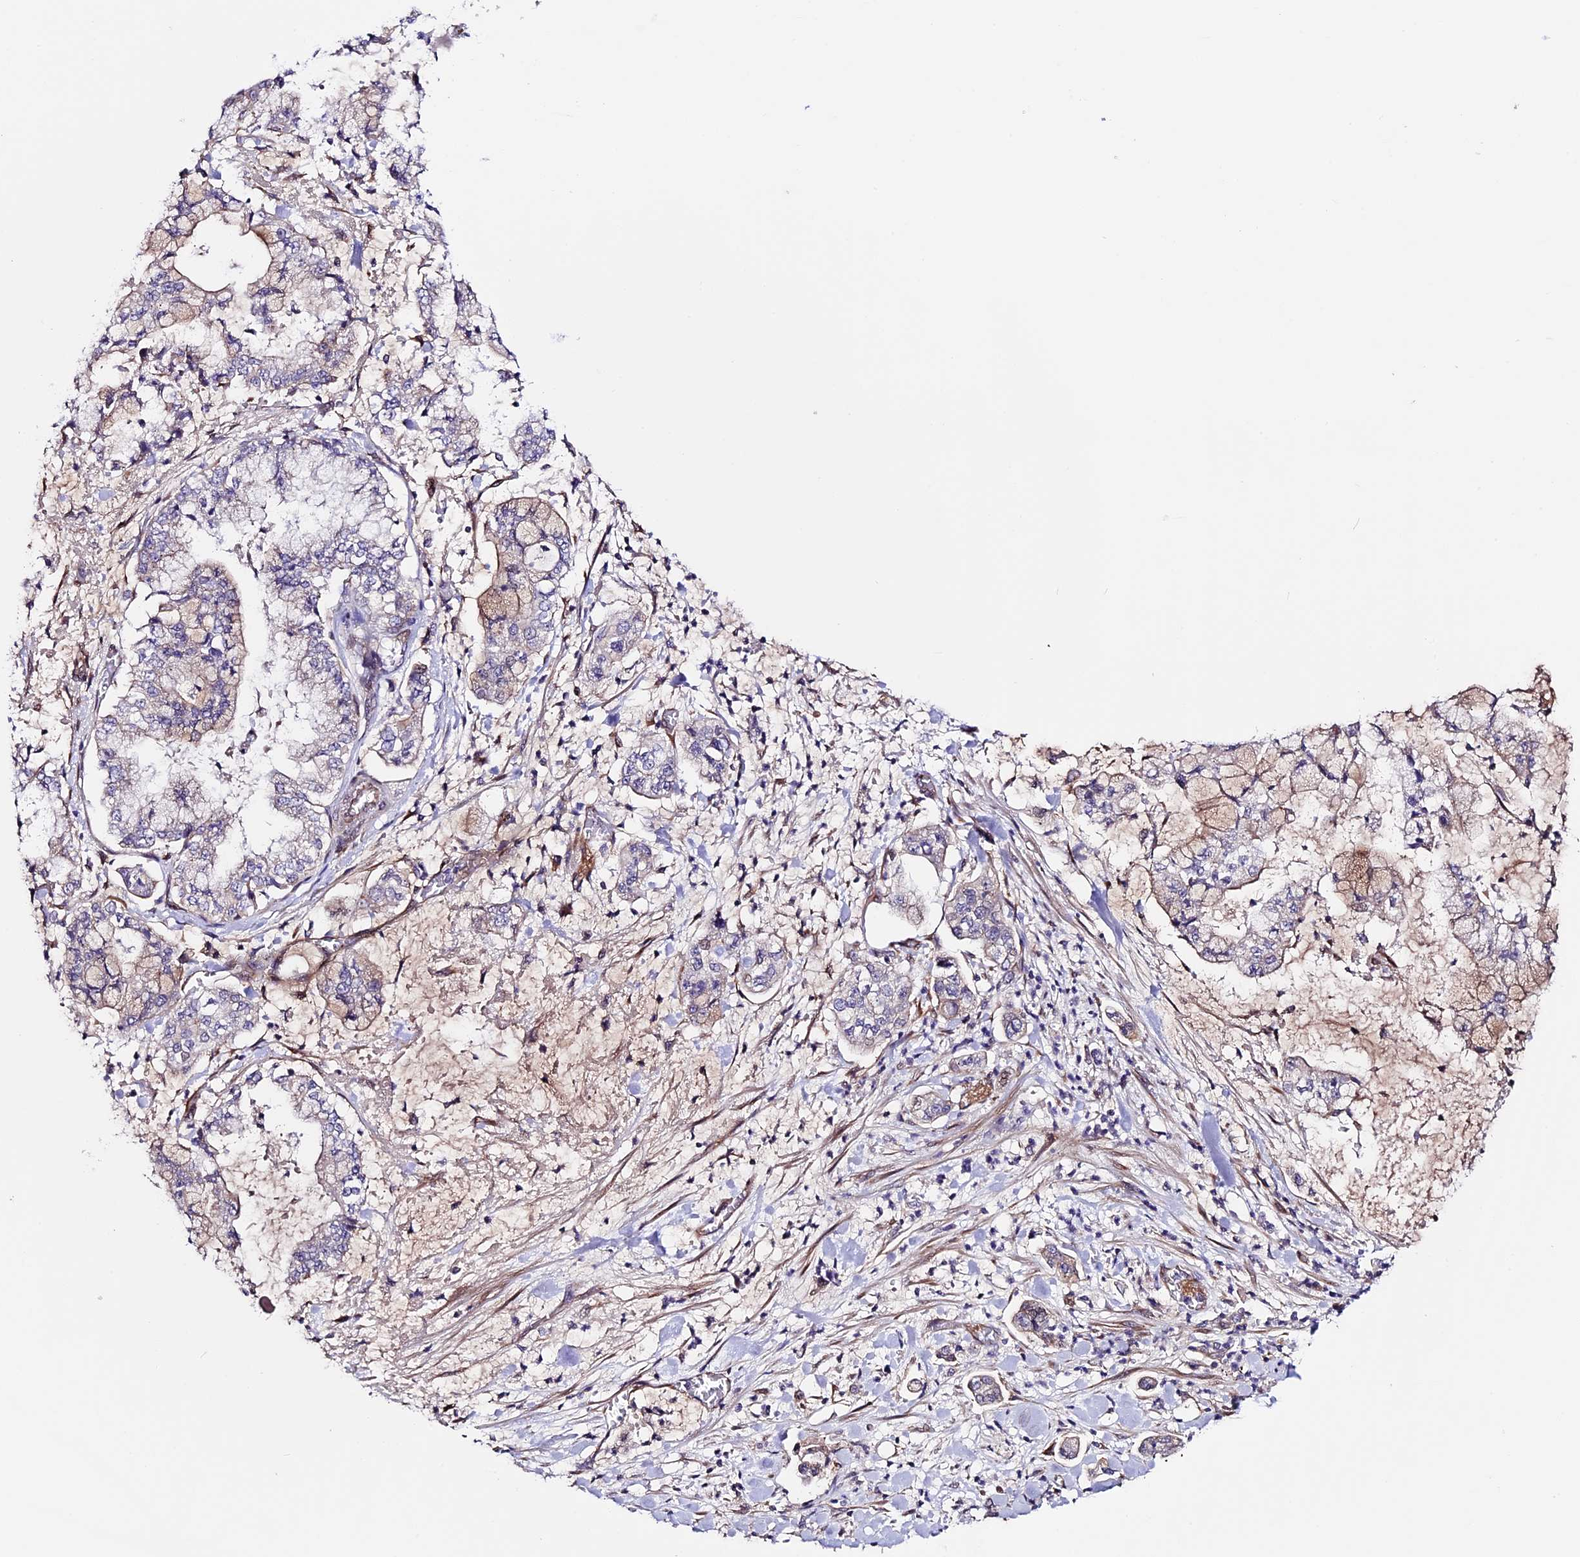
{"staining": {"intensity": "weak", "quantity": "<25%", "location": "cytoplasmic/membranous"}, "tissue": "stomach cancer", "cell_type": "Tumor cells", "image_type": "cancer", "snomed": [{"axis": "morphology", "description": "Adenocarcinoma, NOS"}, {"axis": "topography", "description": "Stomach"}], "caption": "Immunohistochemical staining of human stomach cancer (adenocarcinoma) exhibits no significant positivity in tumor cells.", "gene": "TMEM171", "patient": {"sex": "male", "age": 76}}